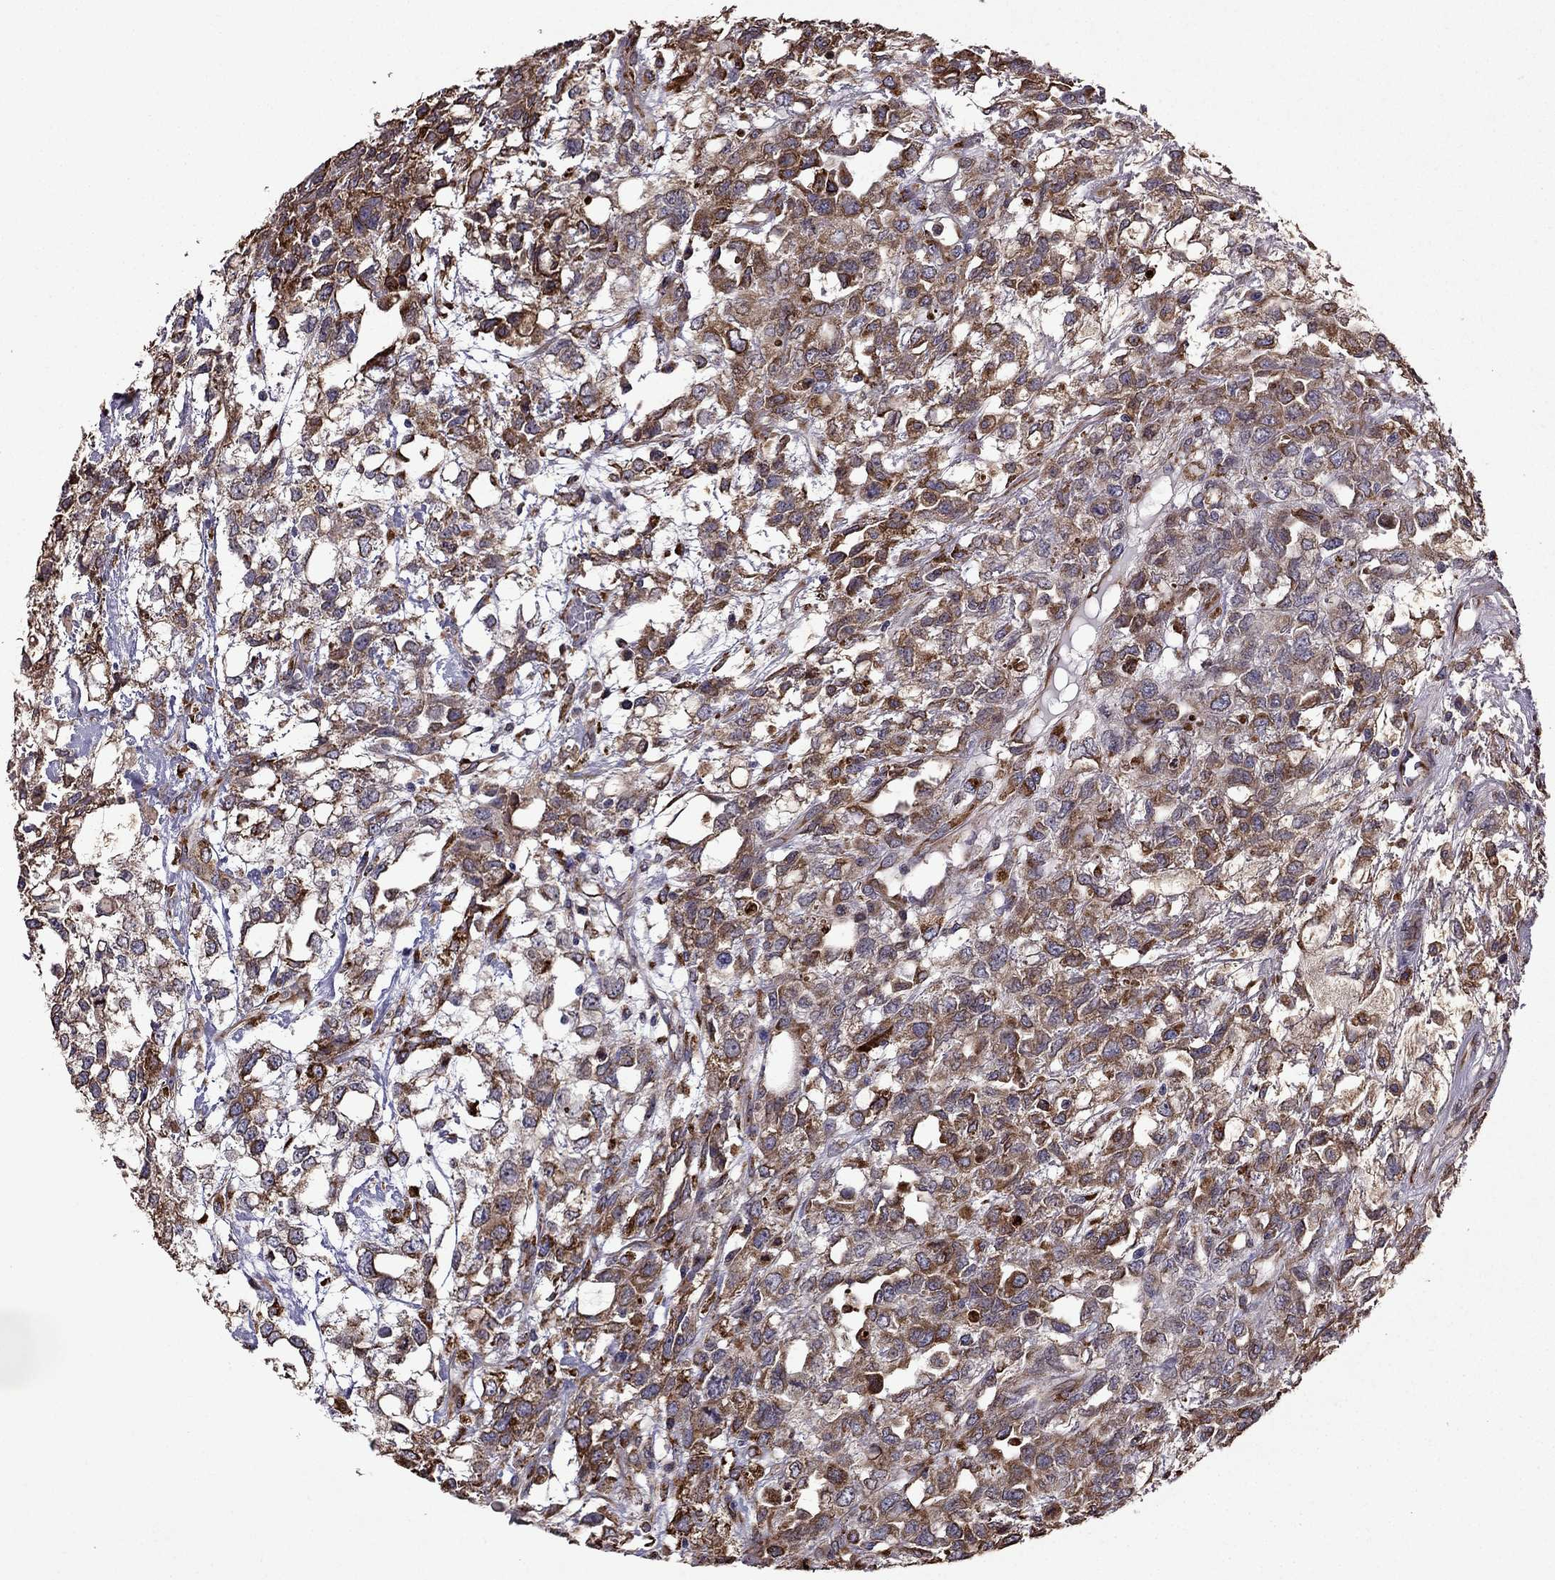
{"staining": {"intensity": "moderate", "quantity": ">75%", "location": "cytoplasmic/membranous"}, "tissue": "testis cancer", "cell_type": "Tumor cells", "image_type": "cancer", "snomed": [{"axis": "morphology", "description": "Seminoma, NOS"}, {"axis": "topography", "description": "Testis"}], "caption": "An immunohistochemistry micrograph of neoplastic tissue is shown. Protein staining in brown highlights moderate cytoplasmic/membranous positivity in seminoma (testis) within tumor cells. The protein of interest is stained brown, and the nuclei are stained in blue (DAB (3,3'-diaminobenzidine) IHC with brightfield microscopy, high magnification).", "gene": "IKBIP", "patient": {"sex": "male", "age": 52}}